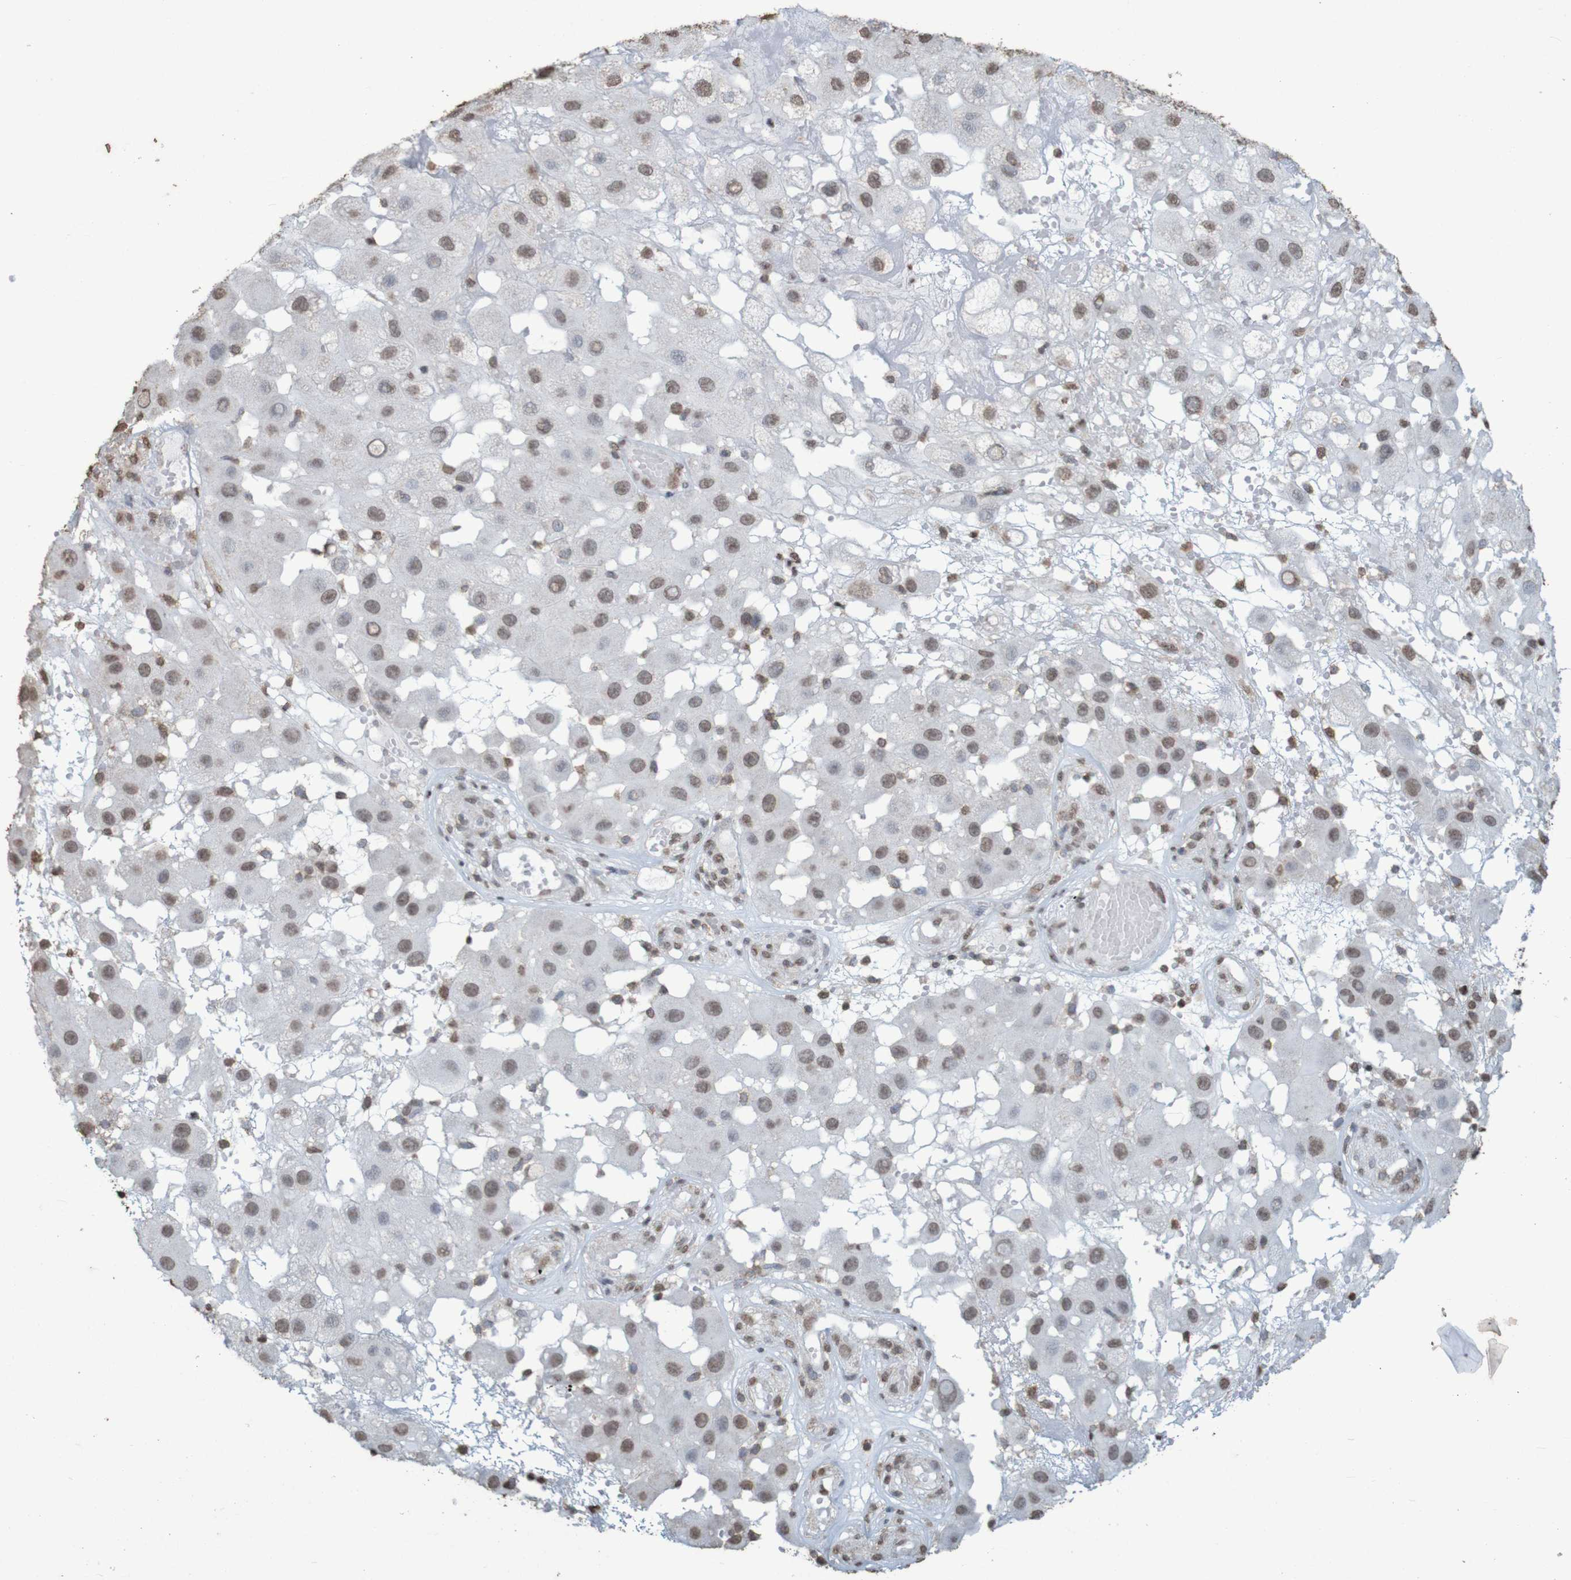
{"staining": {"intensity": "weak", "quantity": ">75%", "location": "nuclear"}, "tissue": "melanoma", "cell_type": "Tumor cells", "image_type": "cancer", "snomed": [{"axis": "morphology", "description": "Malignant melanoma, NOS"}, {"axis": "topography", "description": "Skin"}], "caption": "IHC staining of melanoma, which shows low levels of weak nuclear positivity in approximately >75% of tumor cells indicating weak nuclear protein staining. The staining was performed using DAB (brown) for protein detection and nuclei were counterstained in hematoxylin (blue).", "gene": "GFI1", "patient": {"sex": "female", "age": 81}}